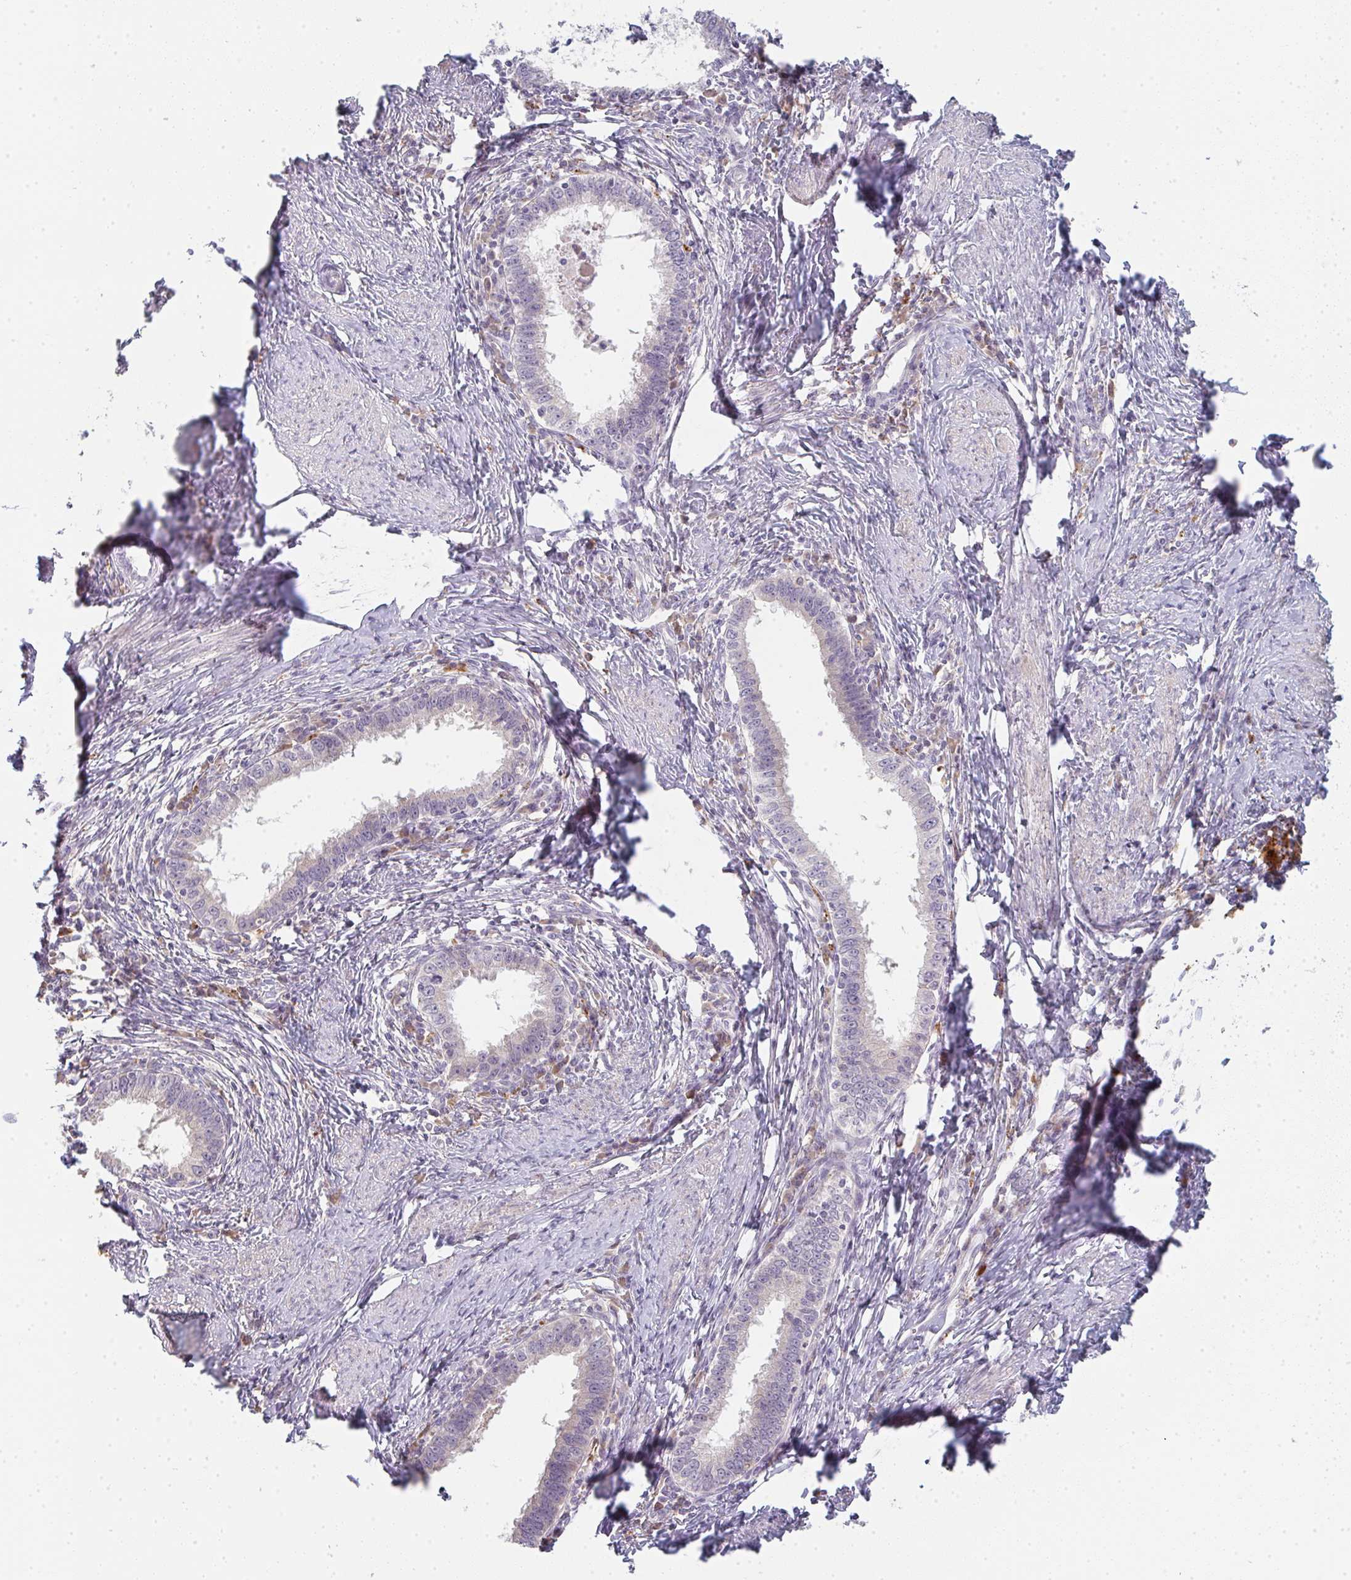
{"staining": {"intensity": "negative", "quantity": "none", "location": "none"}, "tissue": "cervical cancer", "cell_type": "Tumor cells", "image_type": "cancer", "snomed": [{"axis": "morphology", "description": "Adenocarcinoma, NOS"}, {"axis": "topography", "description": "Cervix"}], "caption": "Tumor cells are negative for brown protein staining in adenocarcinoma (cervical).", "gene": "TMEM237", "patient": {"sex": "female", "age": 36}}